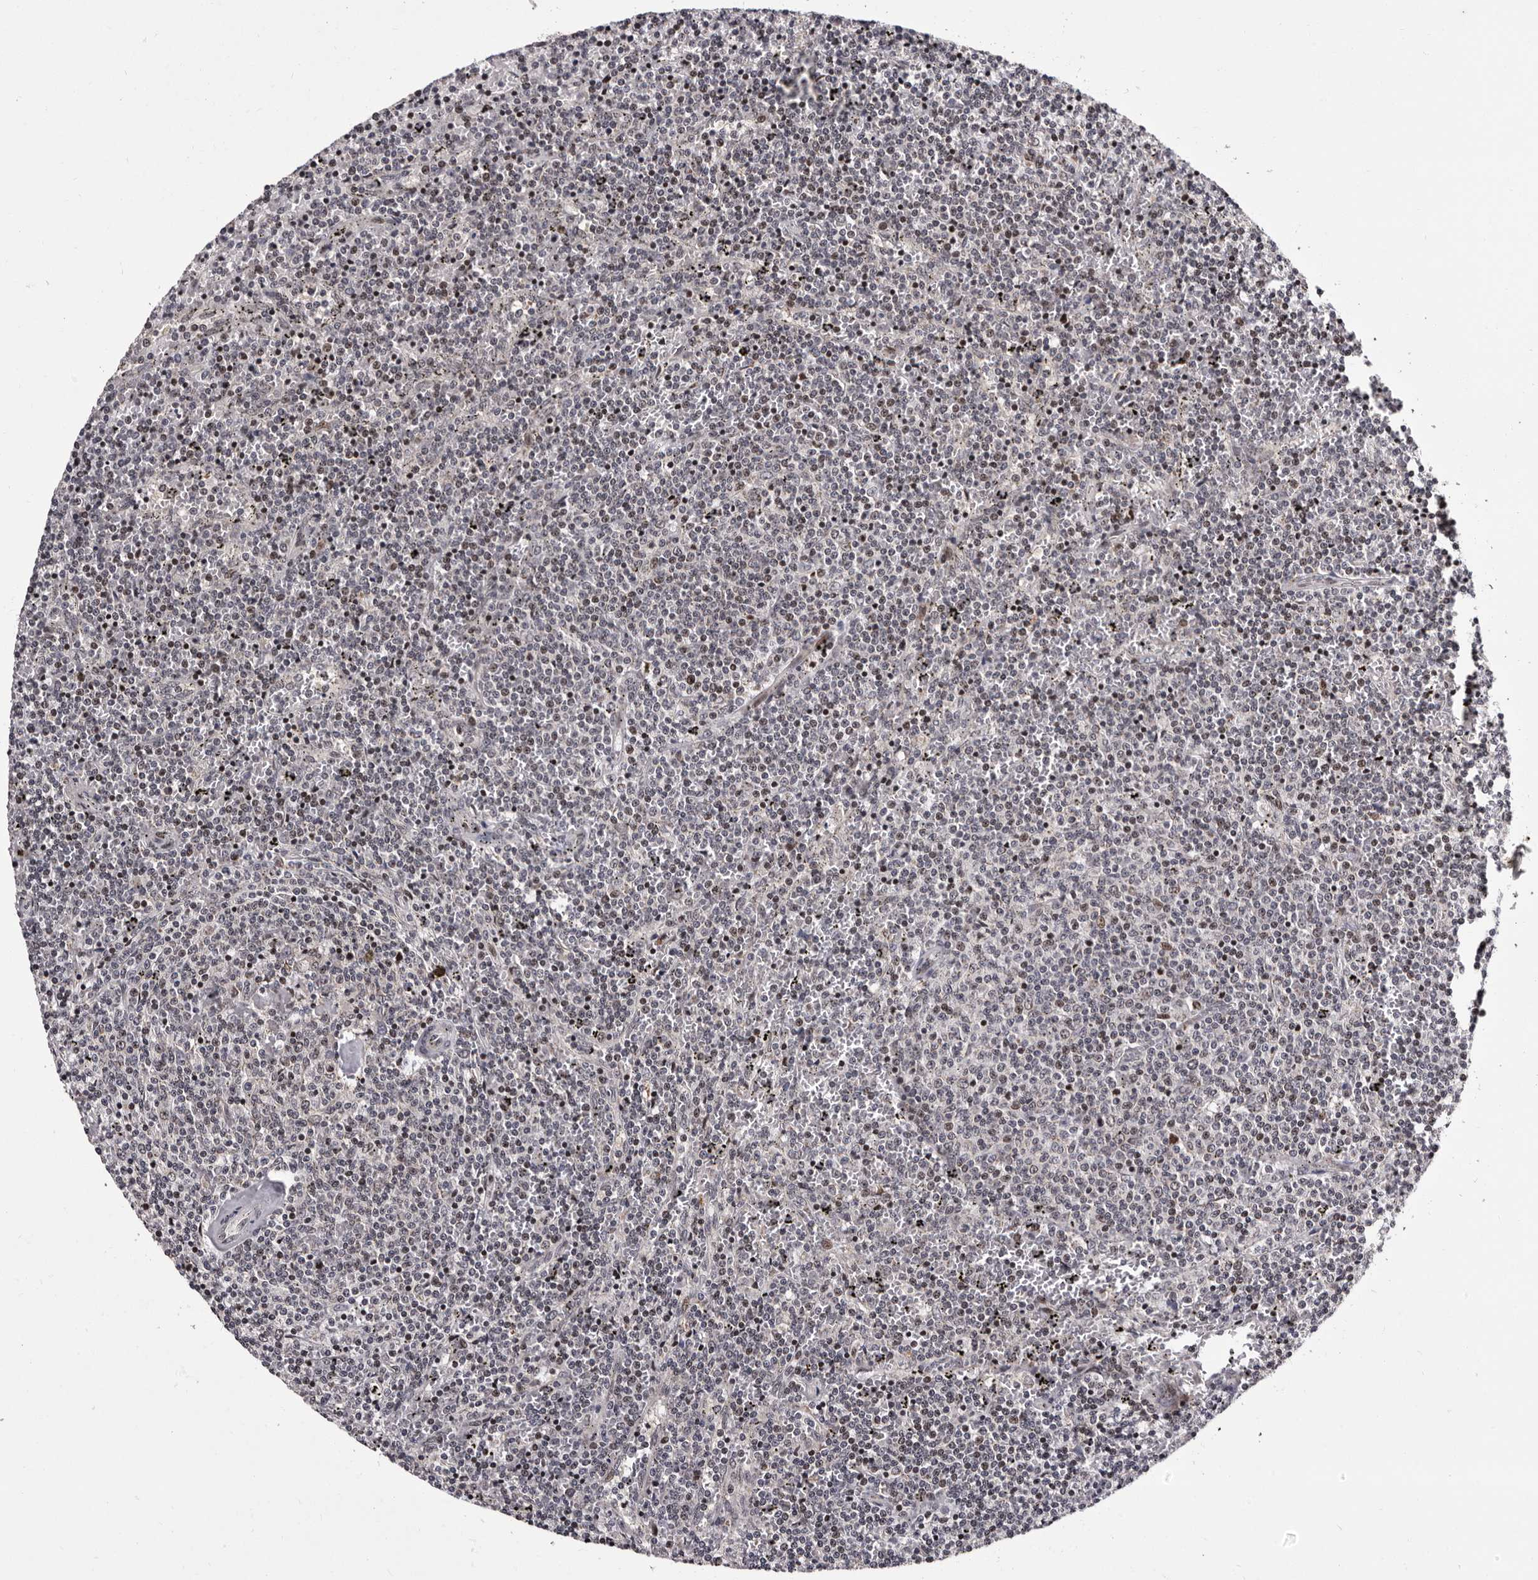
{"staining": {"intensity": "negative", "quantity": "none", "location": "none"}, "tissue": "lymphoma", "cell_type": "Tumor cells", "image_type": "cancer", "snomed": [{"axis": "morphology", "description": "Malignant lymphoma, non-Hodgkin's type, Low grade"}, {"axis": "topography", "description": "Spleen"}], "caption": "Human lymphoma stained for a protein using immunohistochemistry shows no expression in tumor cells.", "gene": "TNKS", "patient": {"sex": "female", "age": 50}}